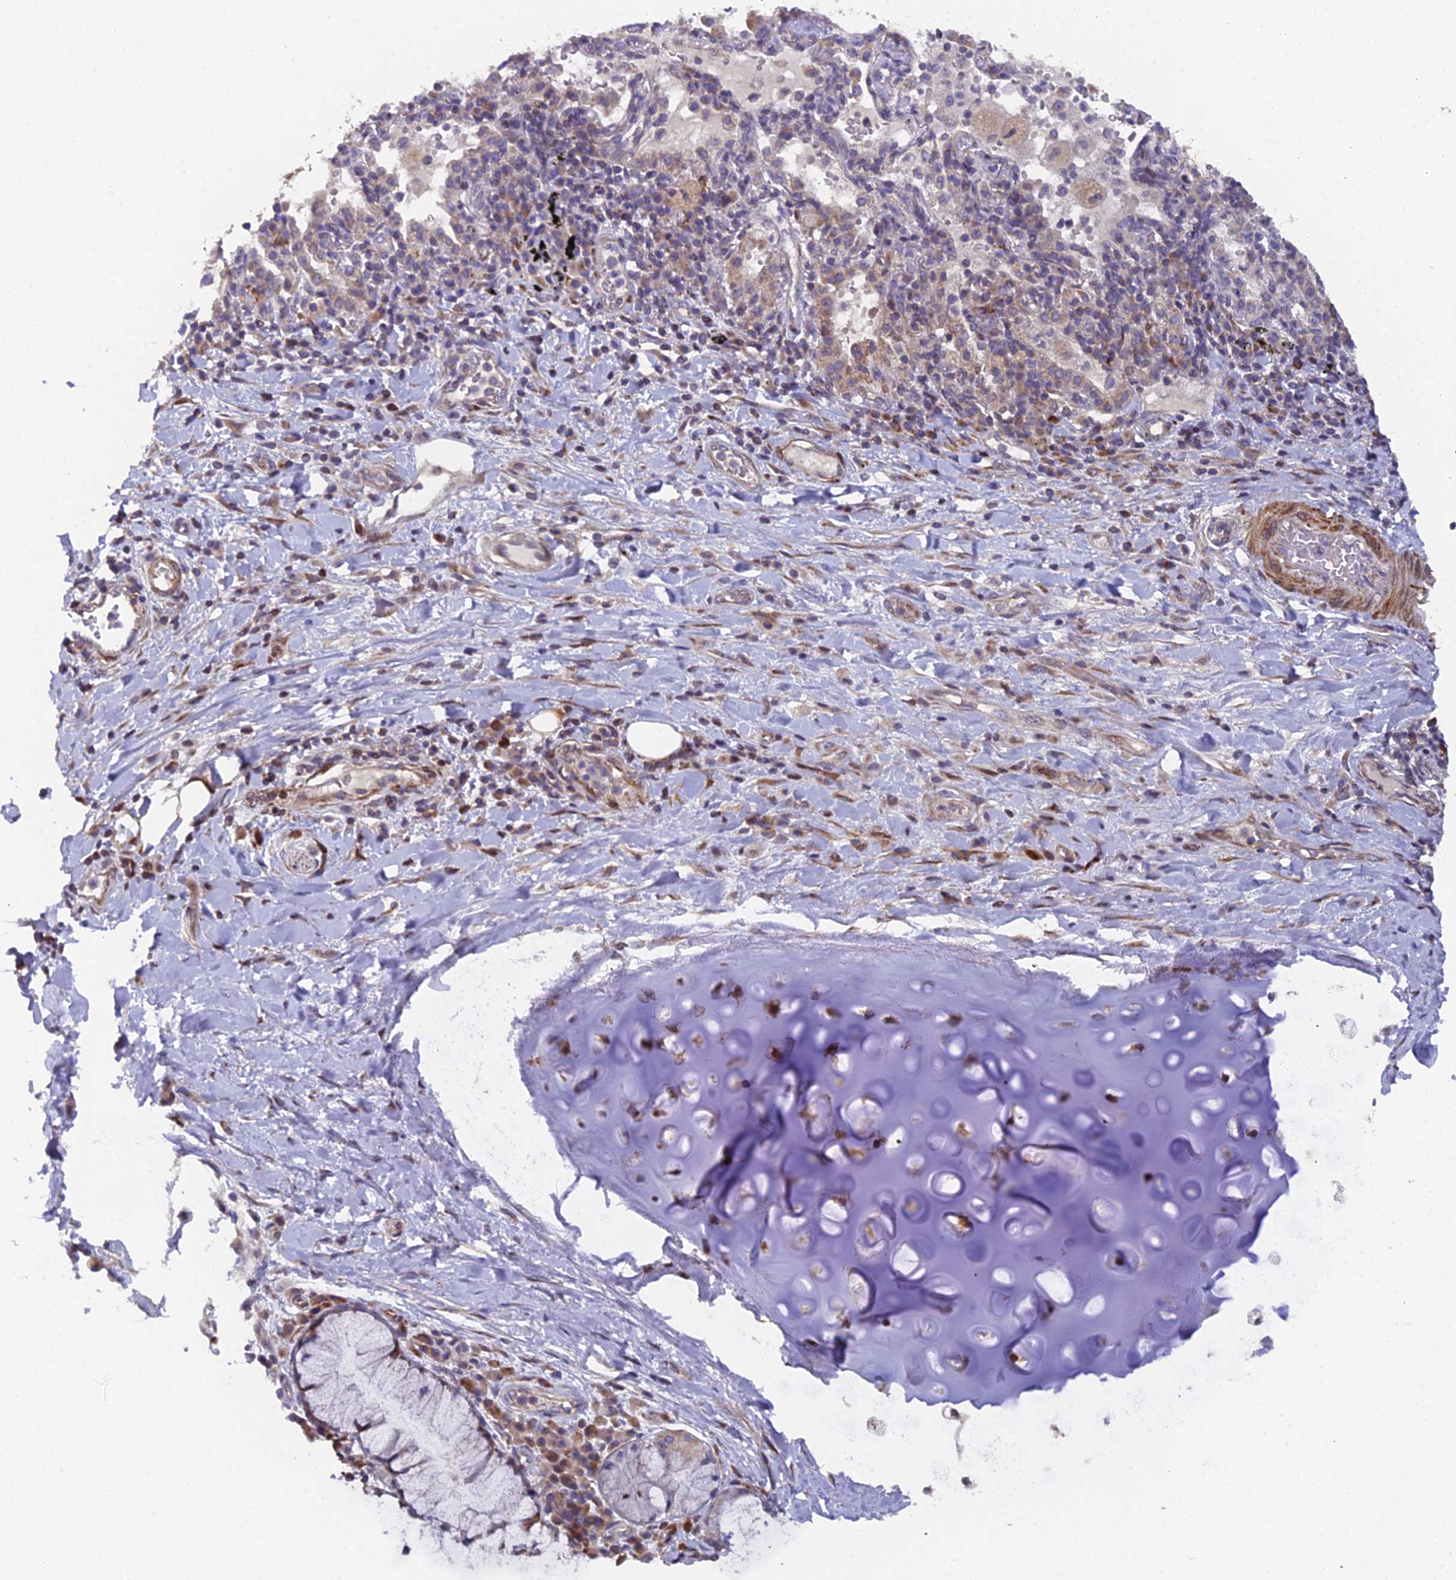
{"staining": {"intensity": "moderate", "quantity": "25%-75%", "location": "cytoplasmic/membranous,nuclear"}, "tissue": "soft tissue", "cell_type": "Chondrocytes", "image_type": "normal", "snomed": [{"axis": "morphology", "description": "Normal tissue, NOS"}, {"axis": "morphology", "description": "Squamous cell carcinoma, NOS"}, {"axis": "topography", "description": "Bronchus"}, {"axis": "topography", "description": "Lung"}], "caption": "DAB (3,3'-diaminobenzidine) immunohistochemical staining of normal human soft tissue reveals moderate cytoplasmic/membranous,nuclear protein staining in approximately 25%-75% of chondrocytes. (IHC, brightfield microscopy, high magnification).", "gene": "RAB28", "patient": {"sex": "male", "age": 64}}